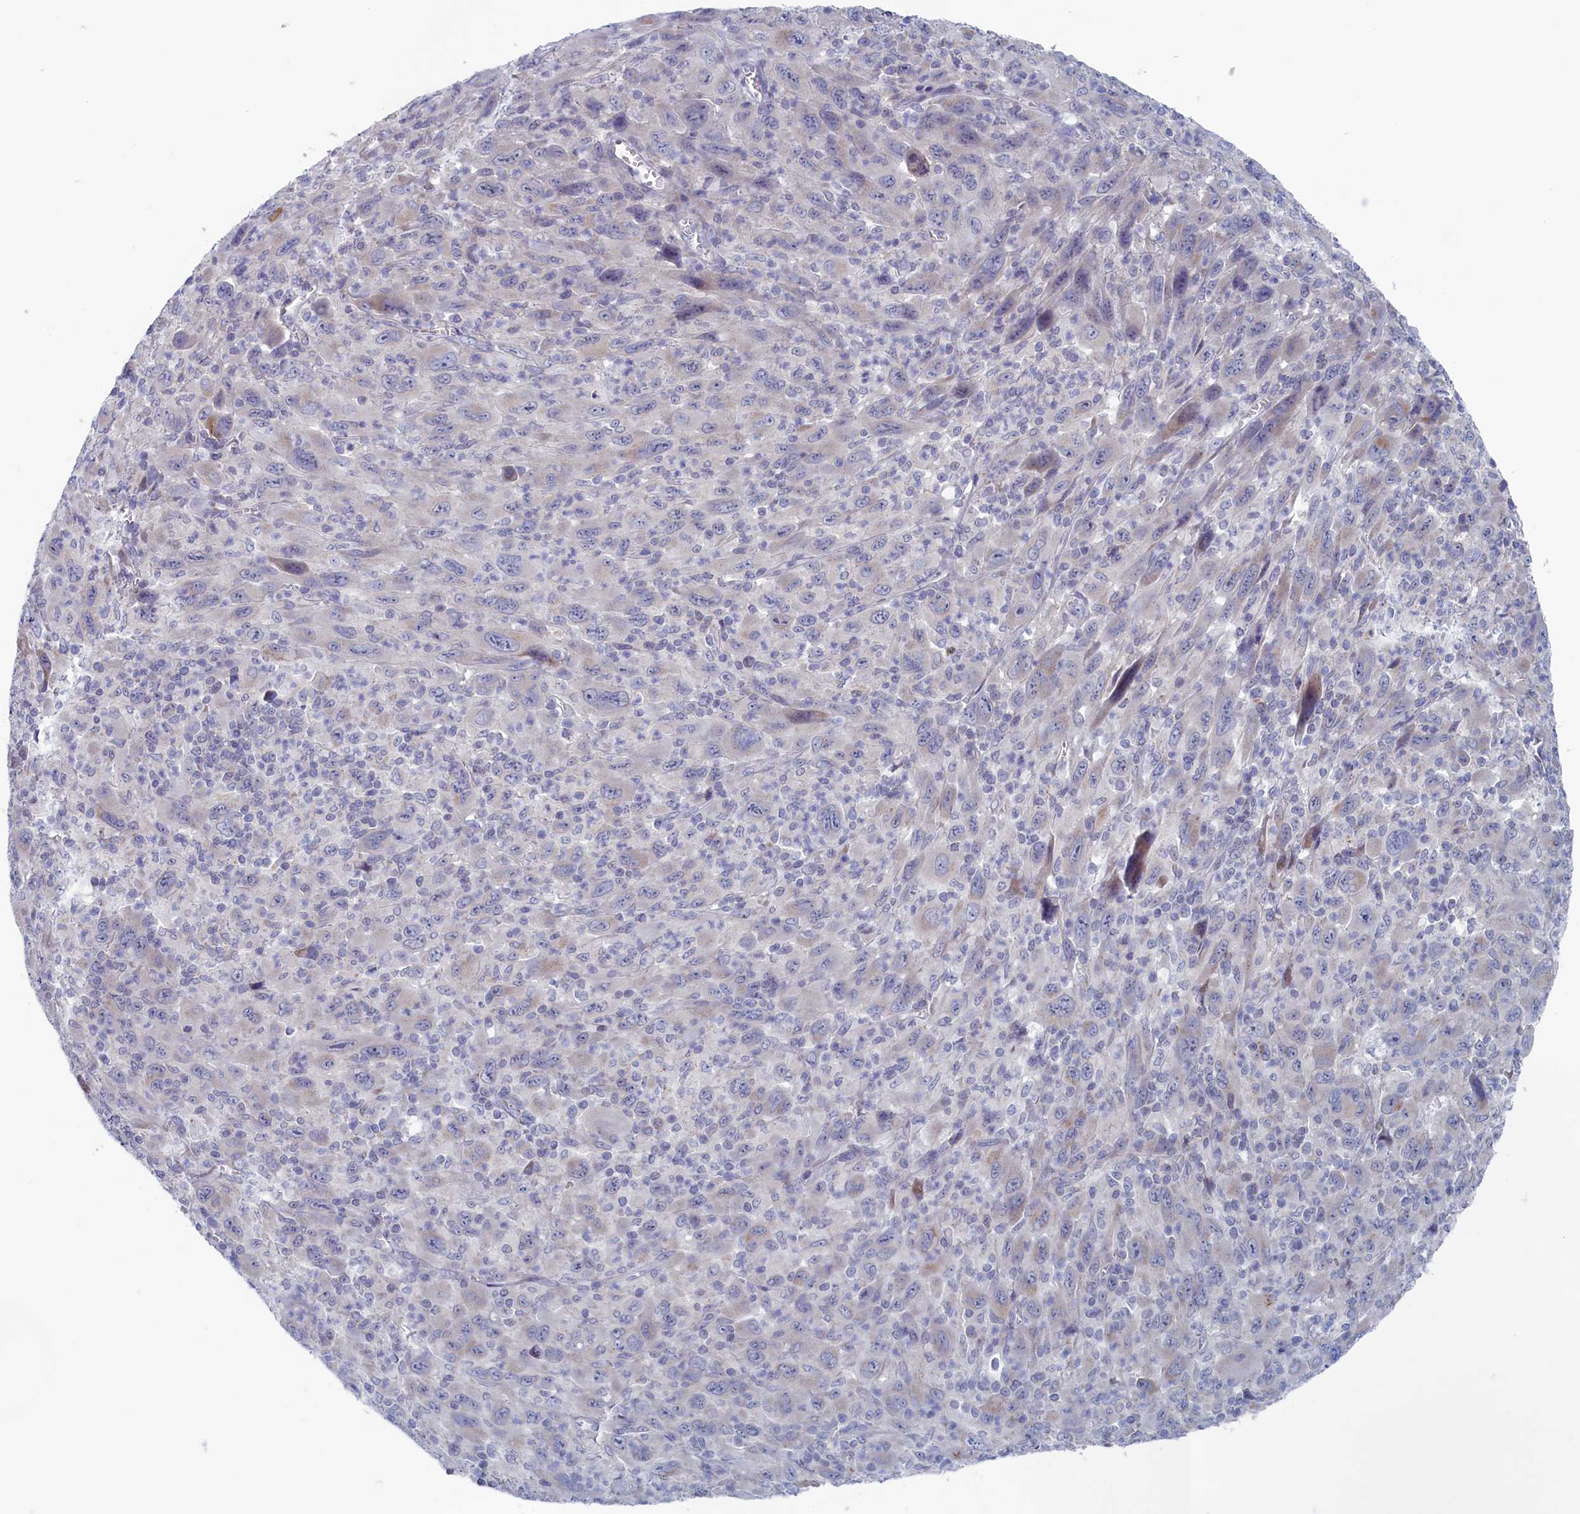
{"staining": {"intensity": "negative", "quantity": "none", "location": "none"}, "tissue": "melanoma", "cell_type": "Tumor cells", "image_type": "cancer", "snomed": [{"axis": "morphology", "description": "Malignant melanoma, Metastatic site"}, {"axis": "topography", "description": "Skin"}], "caption": "Micrograph shows no significant protein expression in tumor cells of malignant melanoma (metastatic site).", "gene": "WDR76", "patient": {"sex": "female", "age": 56}}